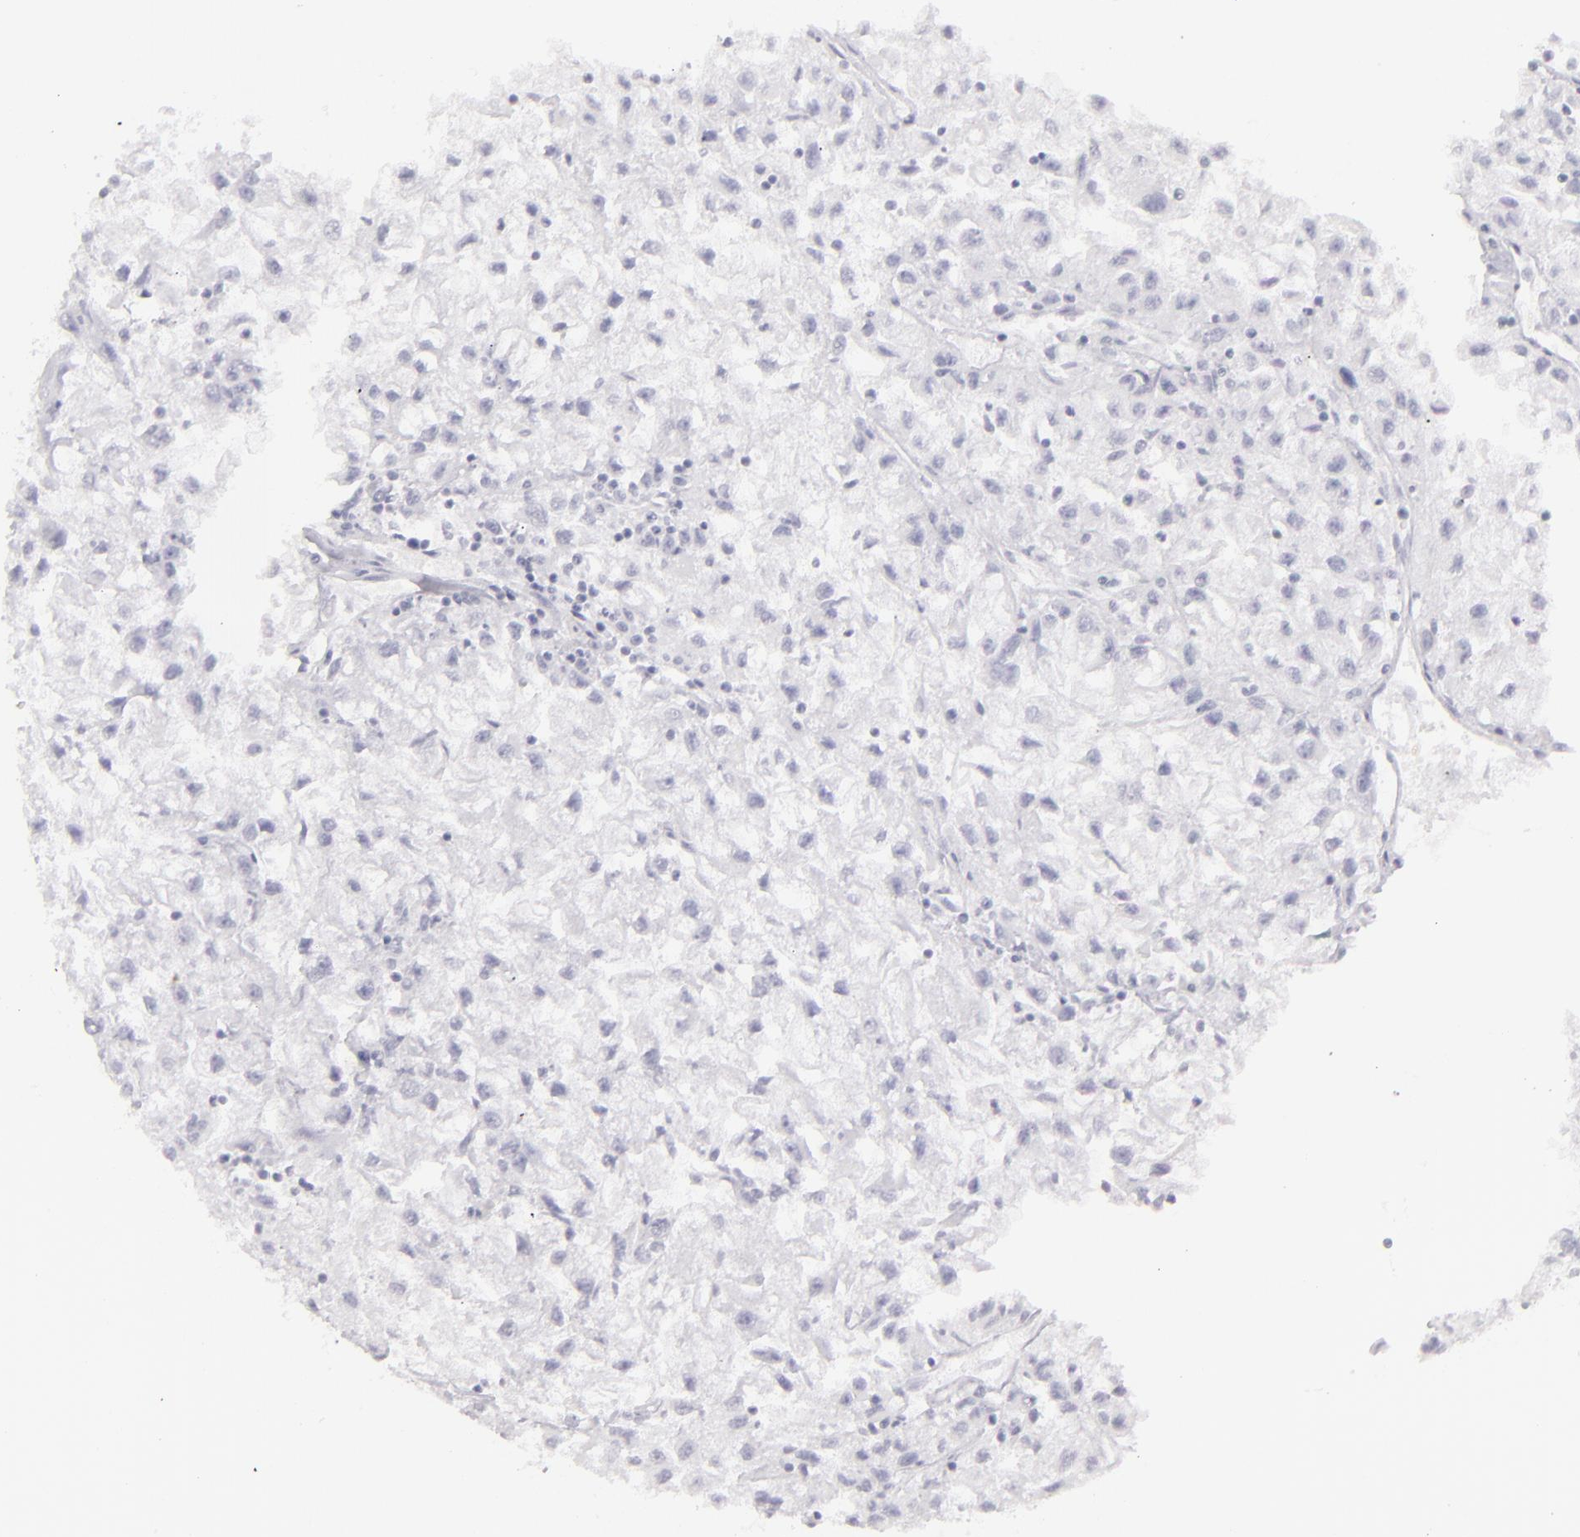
{"staining": {"intensity": "negative", "quantity": "none", "location": "none"}, "tissue": "renal cancer", "cell_type": "Tumor cells", "image_type": "cancer", "snomed": [{"axis": "morphology", "description": "Adenocarcinoma, NOS"}, {"axis": "topography", "description": "Kidney"}], "caption": "A high-resolution photomicrograph shows immunohistochemistry staining of renal cancer, which displays no significant positivity in tumor cells. (DAB (3,3'-diaminobenzidine) immunohistochemistry (IHC) visualized using brightfield microscopy, high magnification).", "gene": "FLG", "patient": {"sex": "male", "age": 59}}